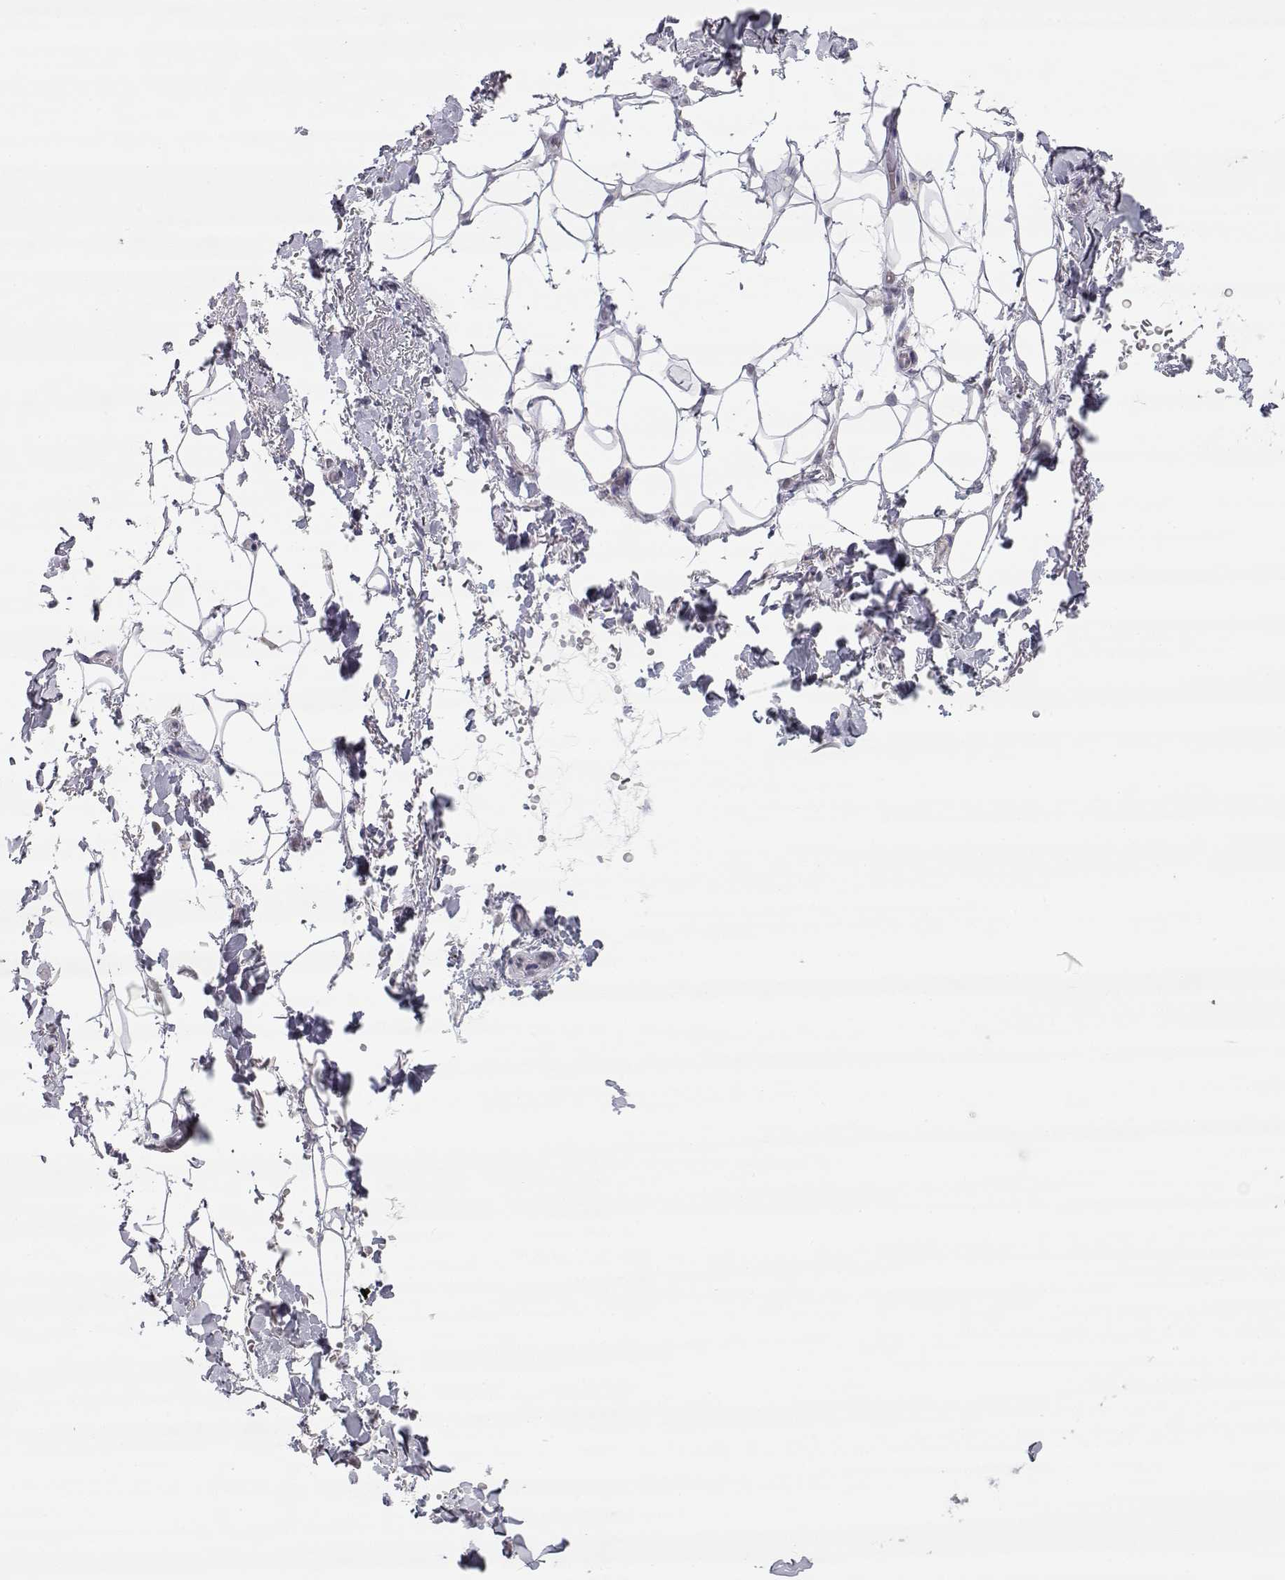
{"staining": {"intensity": "negative", "quantity": "none", "location": "none"}, "tissue": "adipose tissue", "cell_type": "Adipocytes", "image_type": "normal", "snomed": [{"axis": "morphology", "description": "Normal tissue, NOS"}, {"axis": "topography", "description": "Anal"}, {"axis": "topography", "description": "Peripheral nerve tissue"}], "caption": "Photomicrograph shows no protein staining in adipocytes of unremarkable adipose tissue. (DAB IHC visualized using brightfield microscopy, high magnification).", "gene": "NPVF", "patient": {"sex": "male", "age": 53}}